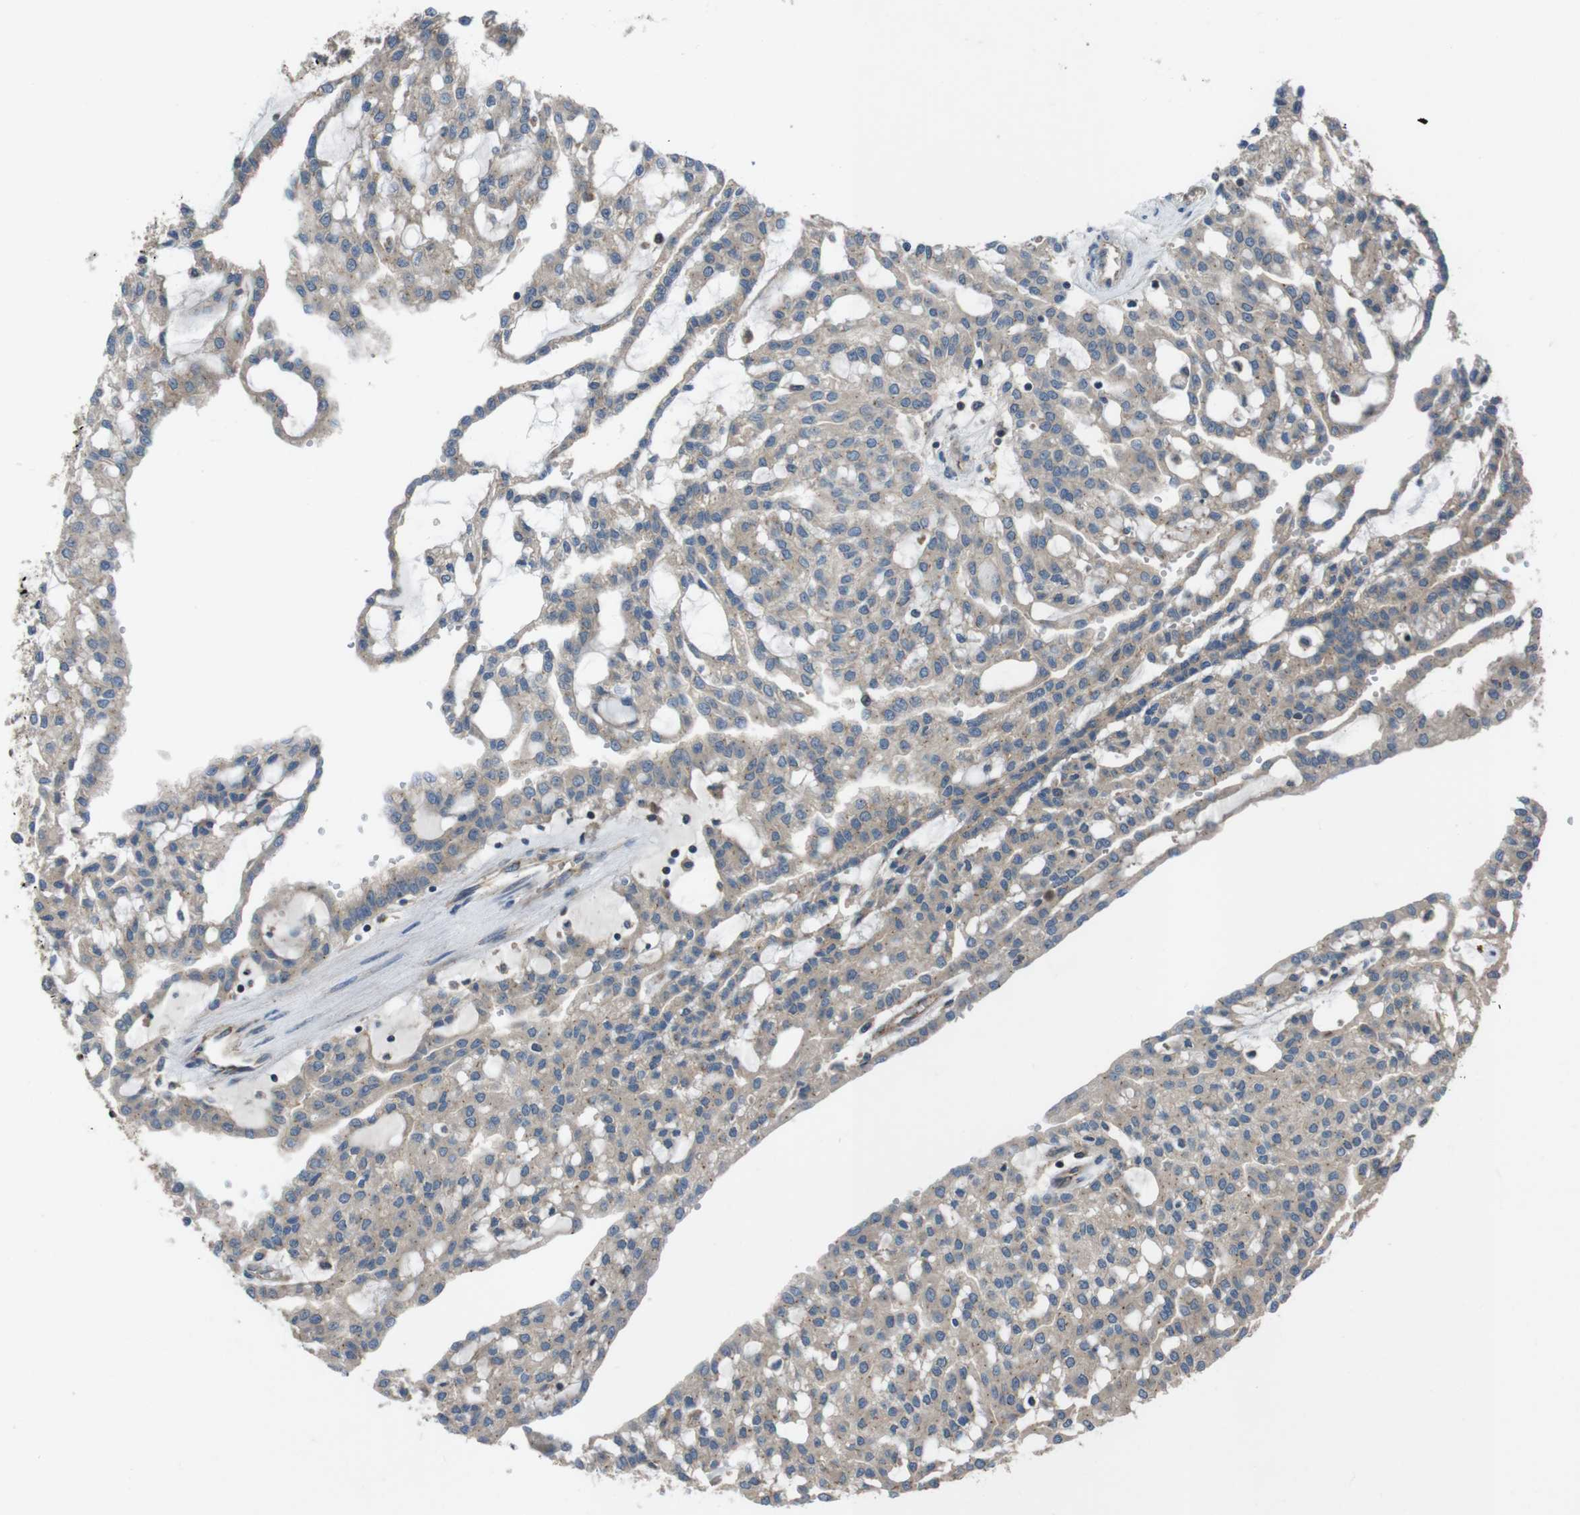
{"staining": {"intensity": "weak", "quantity": ">75%", "location": "cytoplasmic/membranous"}, "tissue": "renal cancer", "cell_type": "Tumor cells", "image_type": "cancer", "snomed": [{"axis": "morphology", "description": "Adenocarcinoma, NOS"}, {"axis": "topography", "description": "Kidney"}], "caption": "A histopathology image of human renal cancer stained for a protein displays weak cytoplasmic/membranous brown staining in tumor cells.", "gene": "SLC22A23", "patient": {"sex": "male", "age": 63}}